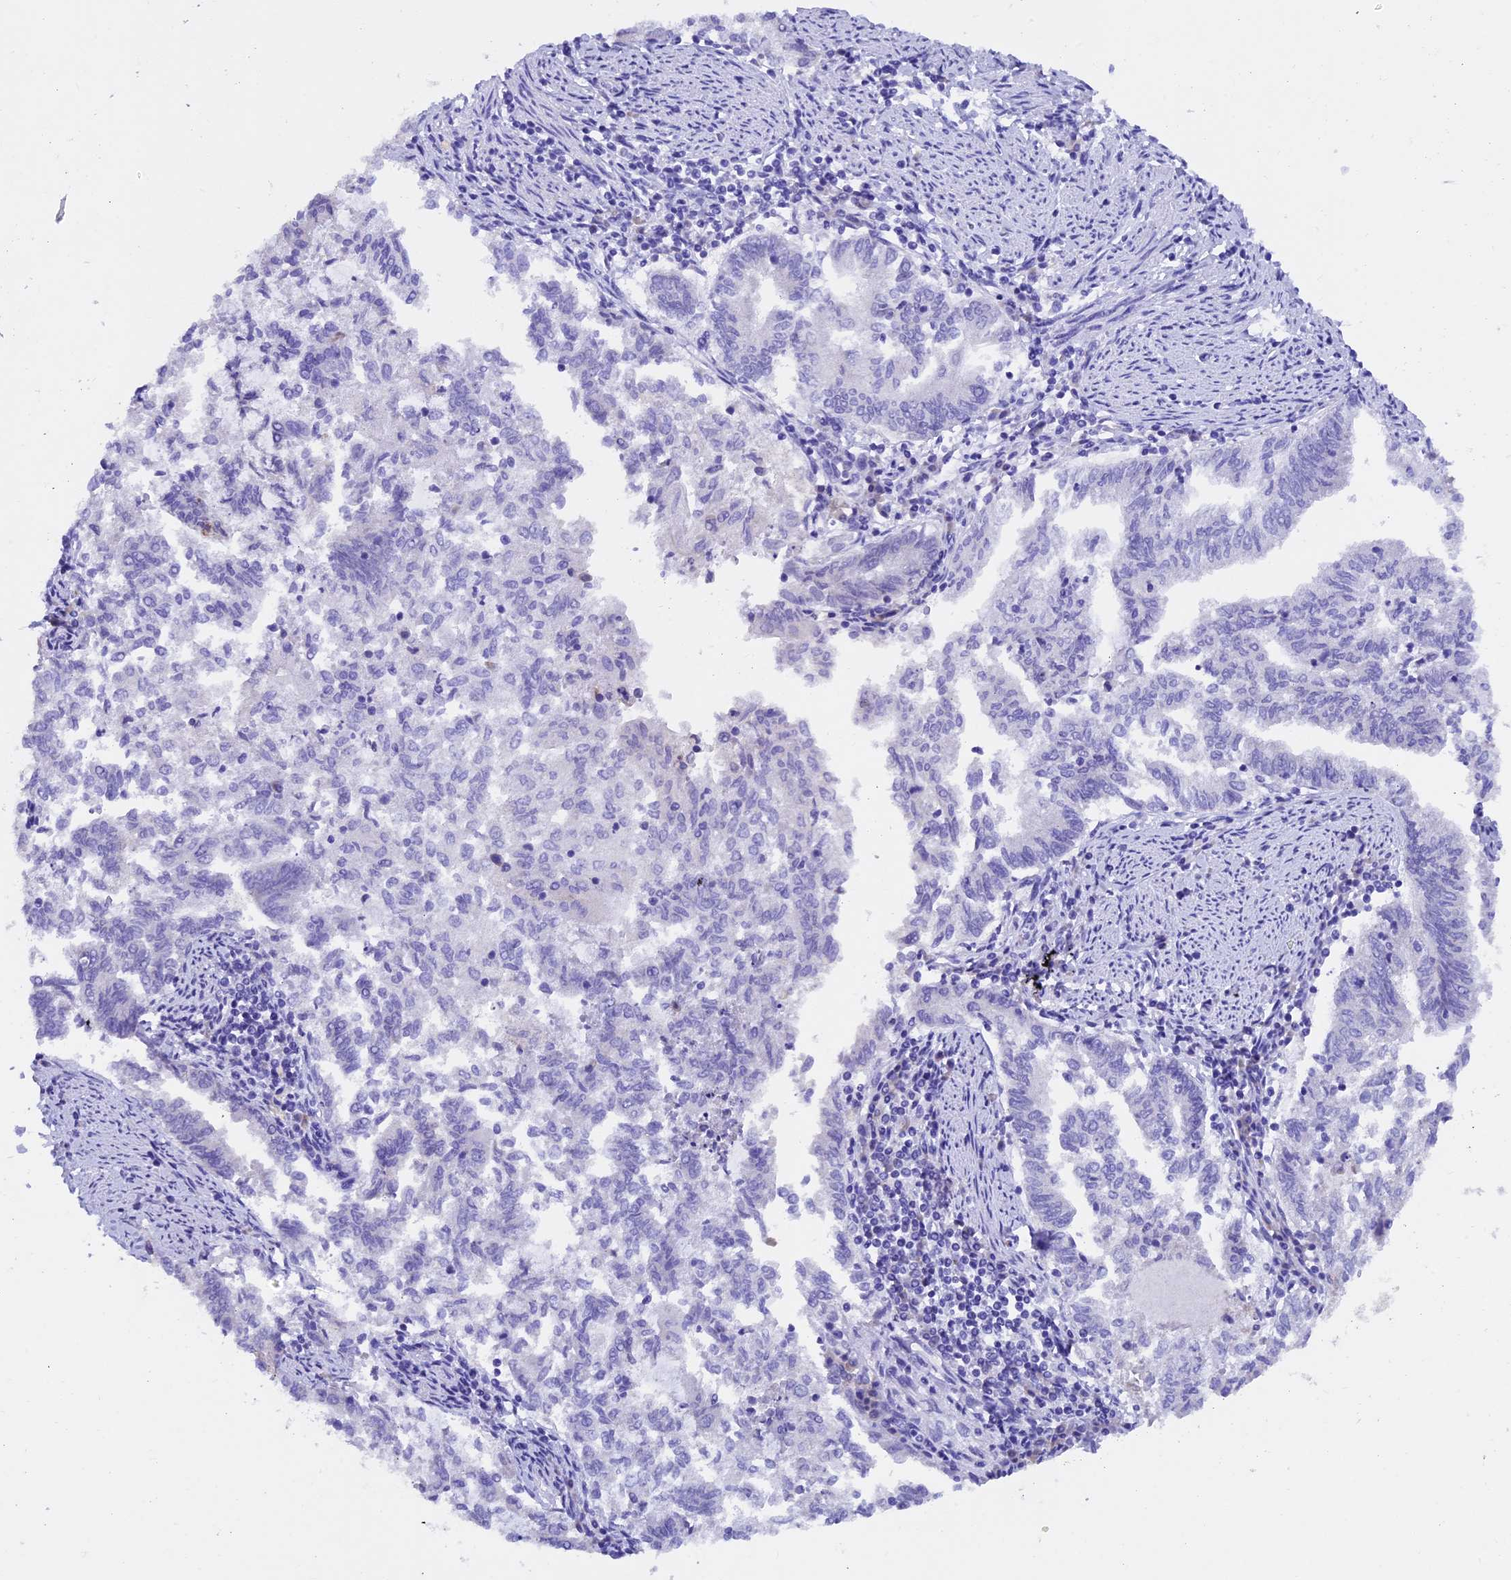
{"staining": {"intensity": "negative", "quantity": "none", "location": "none"}, "tissue": "endometrial cancer", "cell_type": "Tumor cells", "image_type": "cancer", "snomed": [{"axis": "morphology", "description": "Adenocarcinoma, NOS"}, {"axis": "topography", "description": "Endometrium"}], "caption": "Histopathology image shows no significant protein expression in tumor cells of endometrial adenocarcinoma.", "gene": "SLC8B1", "patient": {"sex": "female", "age": 79}}